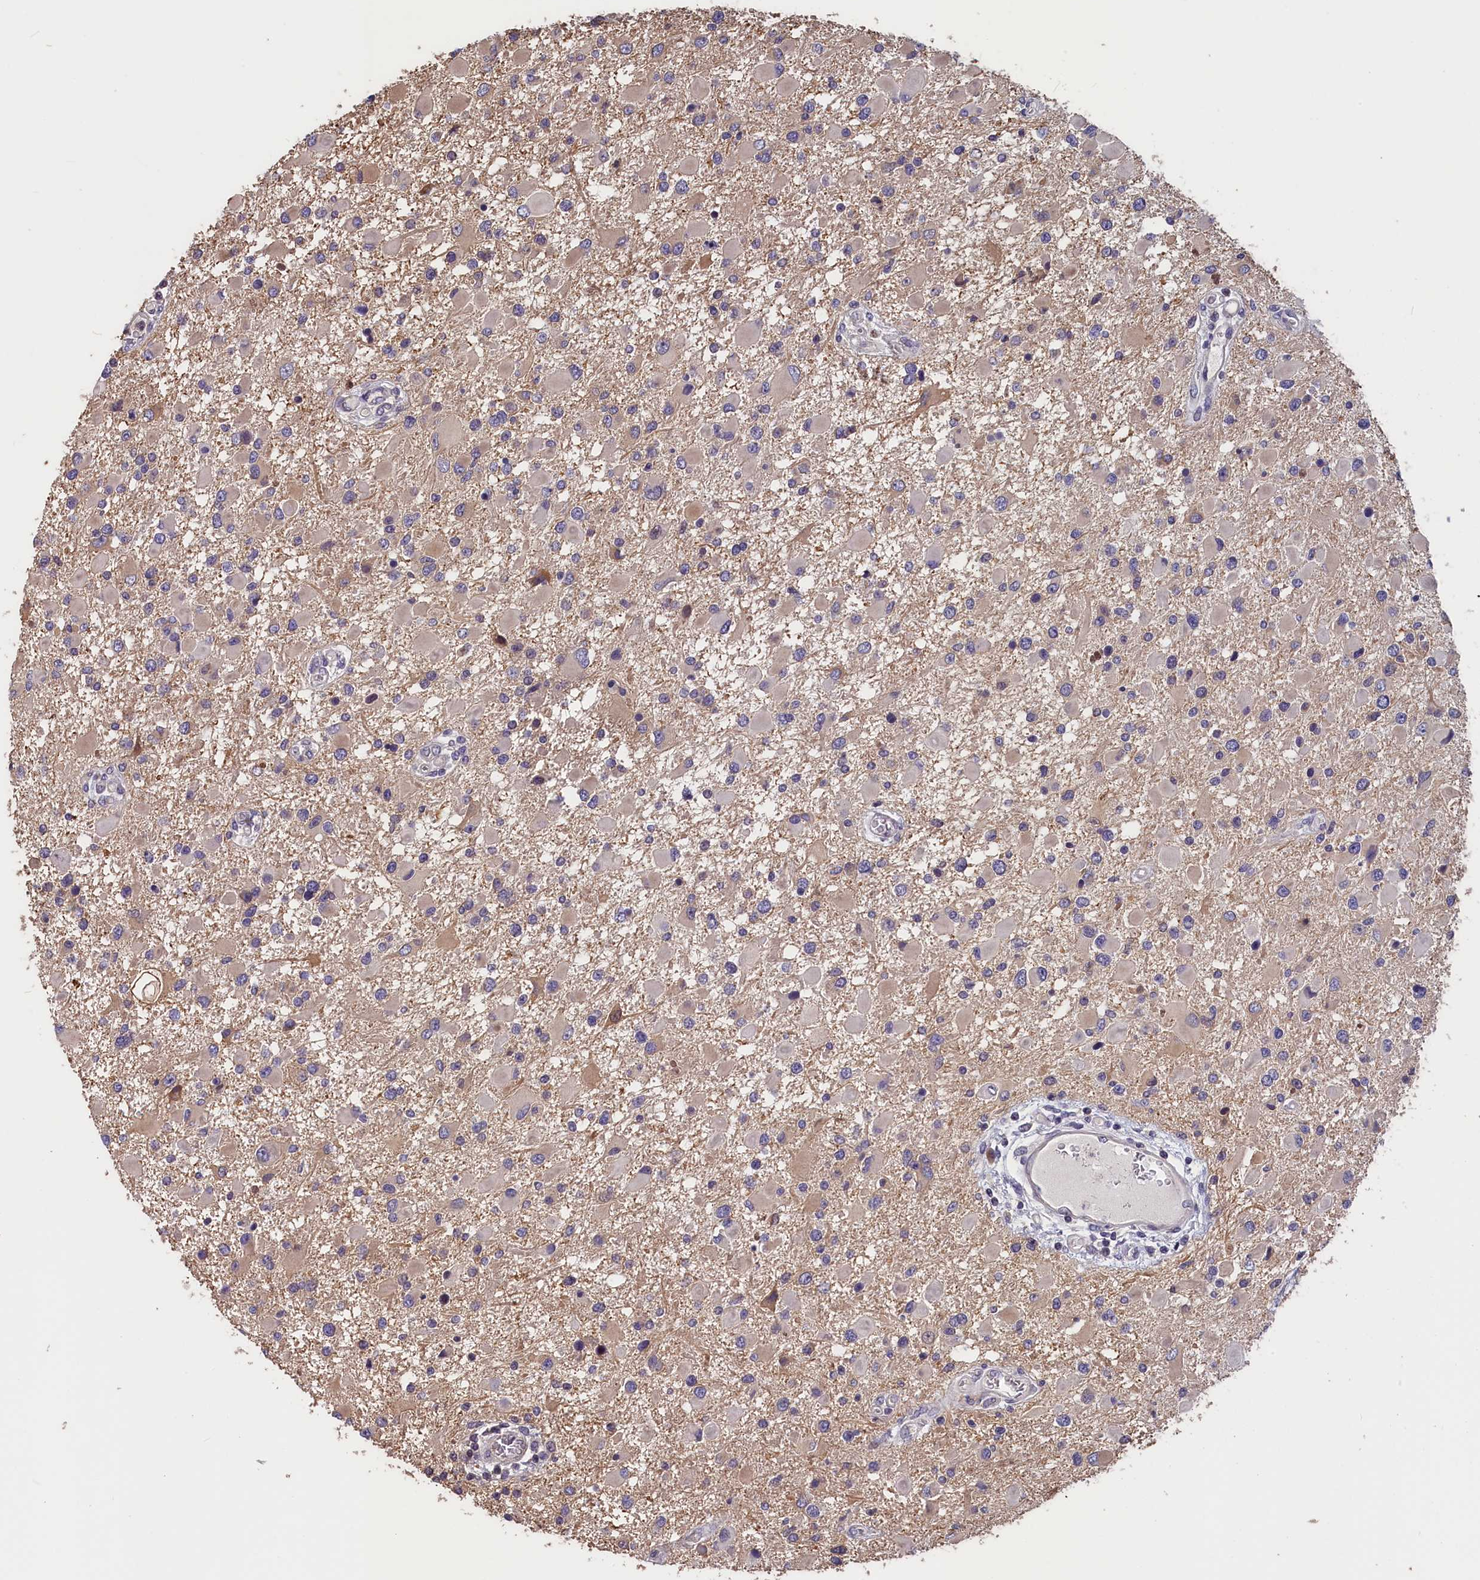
{"staining": {"intensity": "weak", "quantity": "<25%", "location": "cytoplasmic/membranous"}, "tissue": "glioma", "cell_type": "Tumor cells", "image_type": "cancer", "snomed": [{"axis": "morphology", "description": "Glioma, malignant, High grade"}, {"axis": "topography", "description": "Brain"}], "caption": "This is a histopathology image of immunohistochemistry (IHC) staining of glioma, which shows no expression in tumor cells. The staining is performed using DAB brown chromogen with nuclei counter-stained in using hematoxylin.", "gene": "TMEM116", "patient": {"sex": "male", "age": 53}}